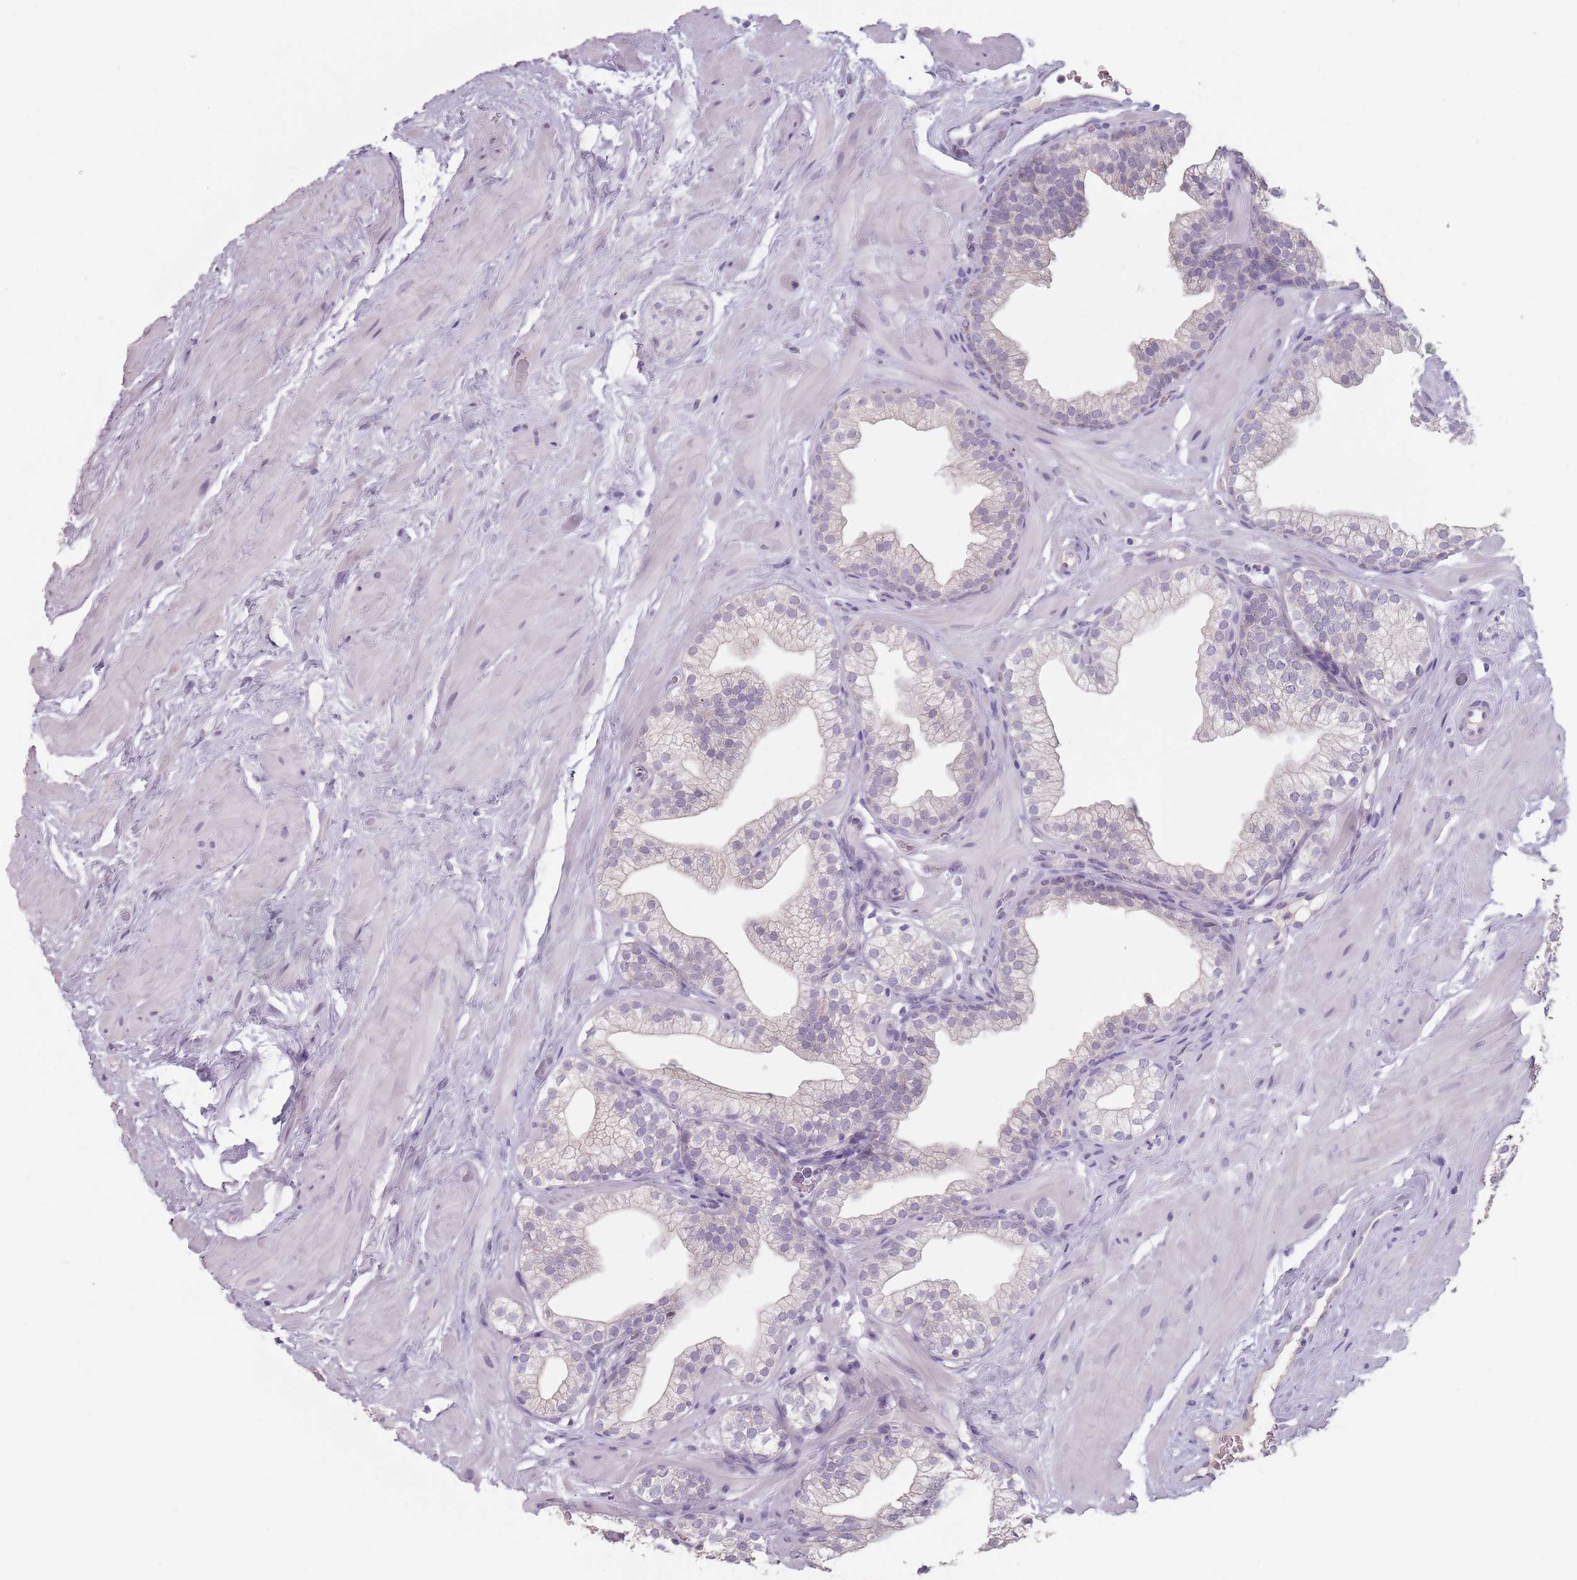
{"staining": {"intensity": "negative", "quantity": "none", "location": "none"}, "tissue": "prostate", "cell_type": "Glandular cells", "image_type": "normal", "snomed": [{"axis": "morphology", "description": "Normal tissue, NOS"}, {"axis": "morphology", "description": "Urothelial carcinoma, Low grade"}, {"axis": "topography", "description": "Urinary bladder"}, {"axis": "topography", "description": "Prostate"}], "caption": "This is an immunohistochemistry (IHC) photomicrograph of benign prostate. There is no positivity in glandular cells.", "gene": "CEP19", "patient": {"sex": "male", "age": 60}}